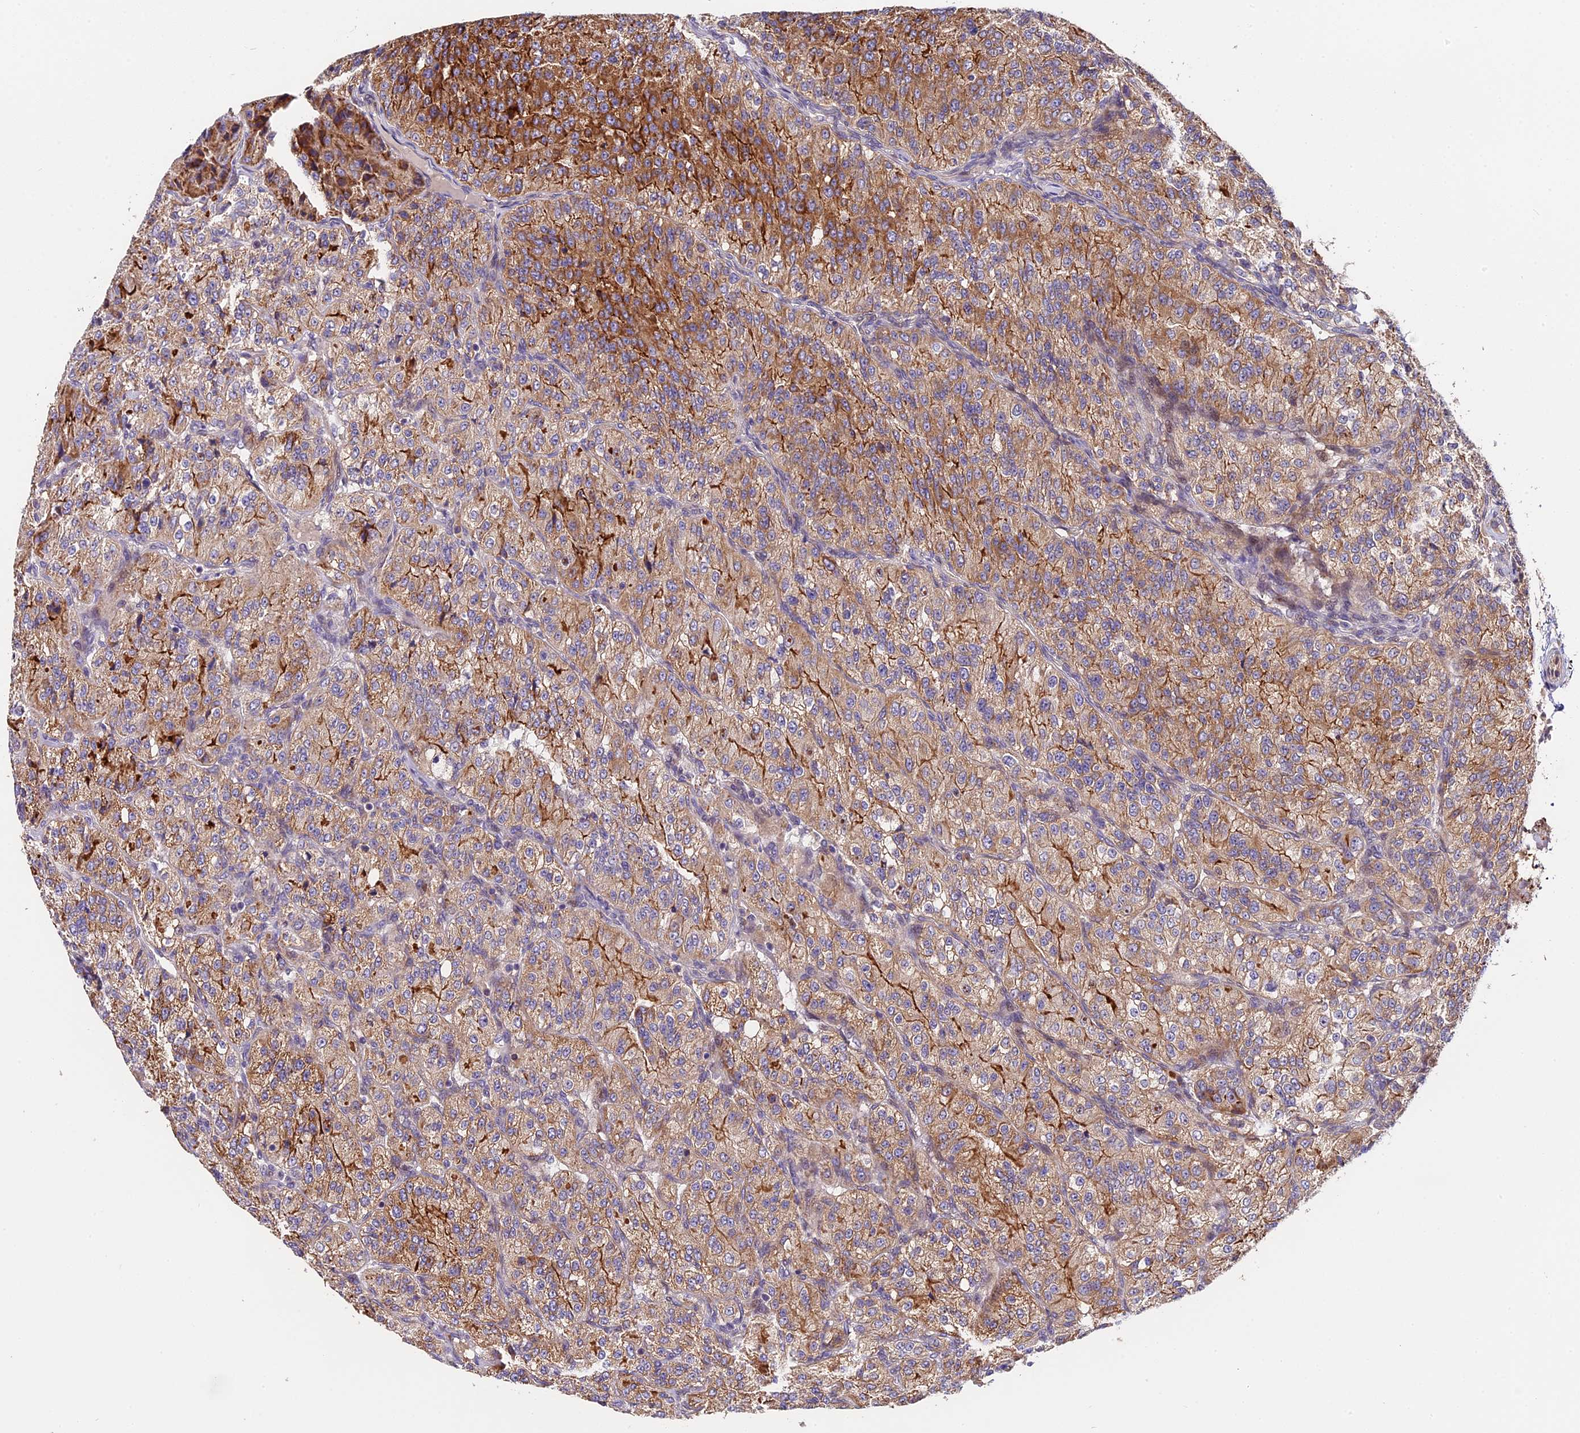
{"staining": {"intensity": "strong", "quantity": "25%-75%", "location": "cytoplasmic/membranous"}, "tissue": "renal cancer", "cell_type": "Tumor cells", "image_type": "cancer", "snomed": [{"axis": "morphology", "description": "Adenocarcinoma, NOS"}, {"axis": "topography", "description": "Kidney"}], "caption": "Immunohistochemistry (IHC) (DAB) staining of renal adenocarcinoma reveals strong cytoplasmic/membranous protein positivity in about 25%-75% of tumor cells.", "gene": "TRMT1", "patient": {"sex": "female", "age": 63}}